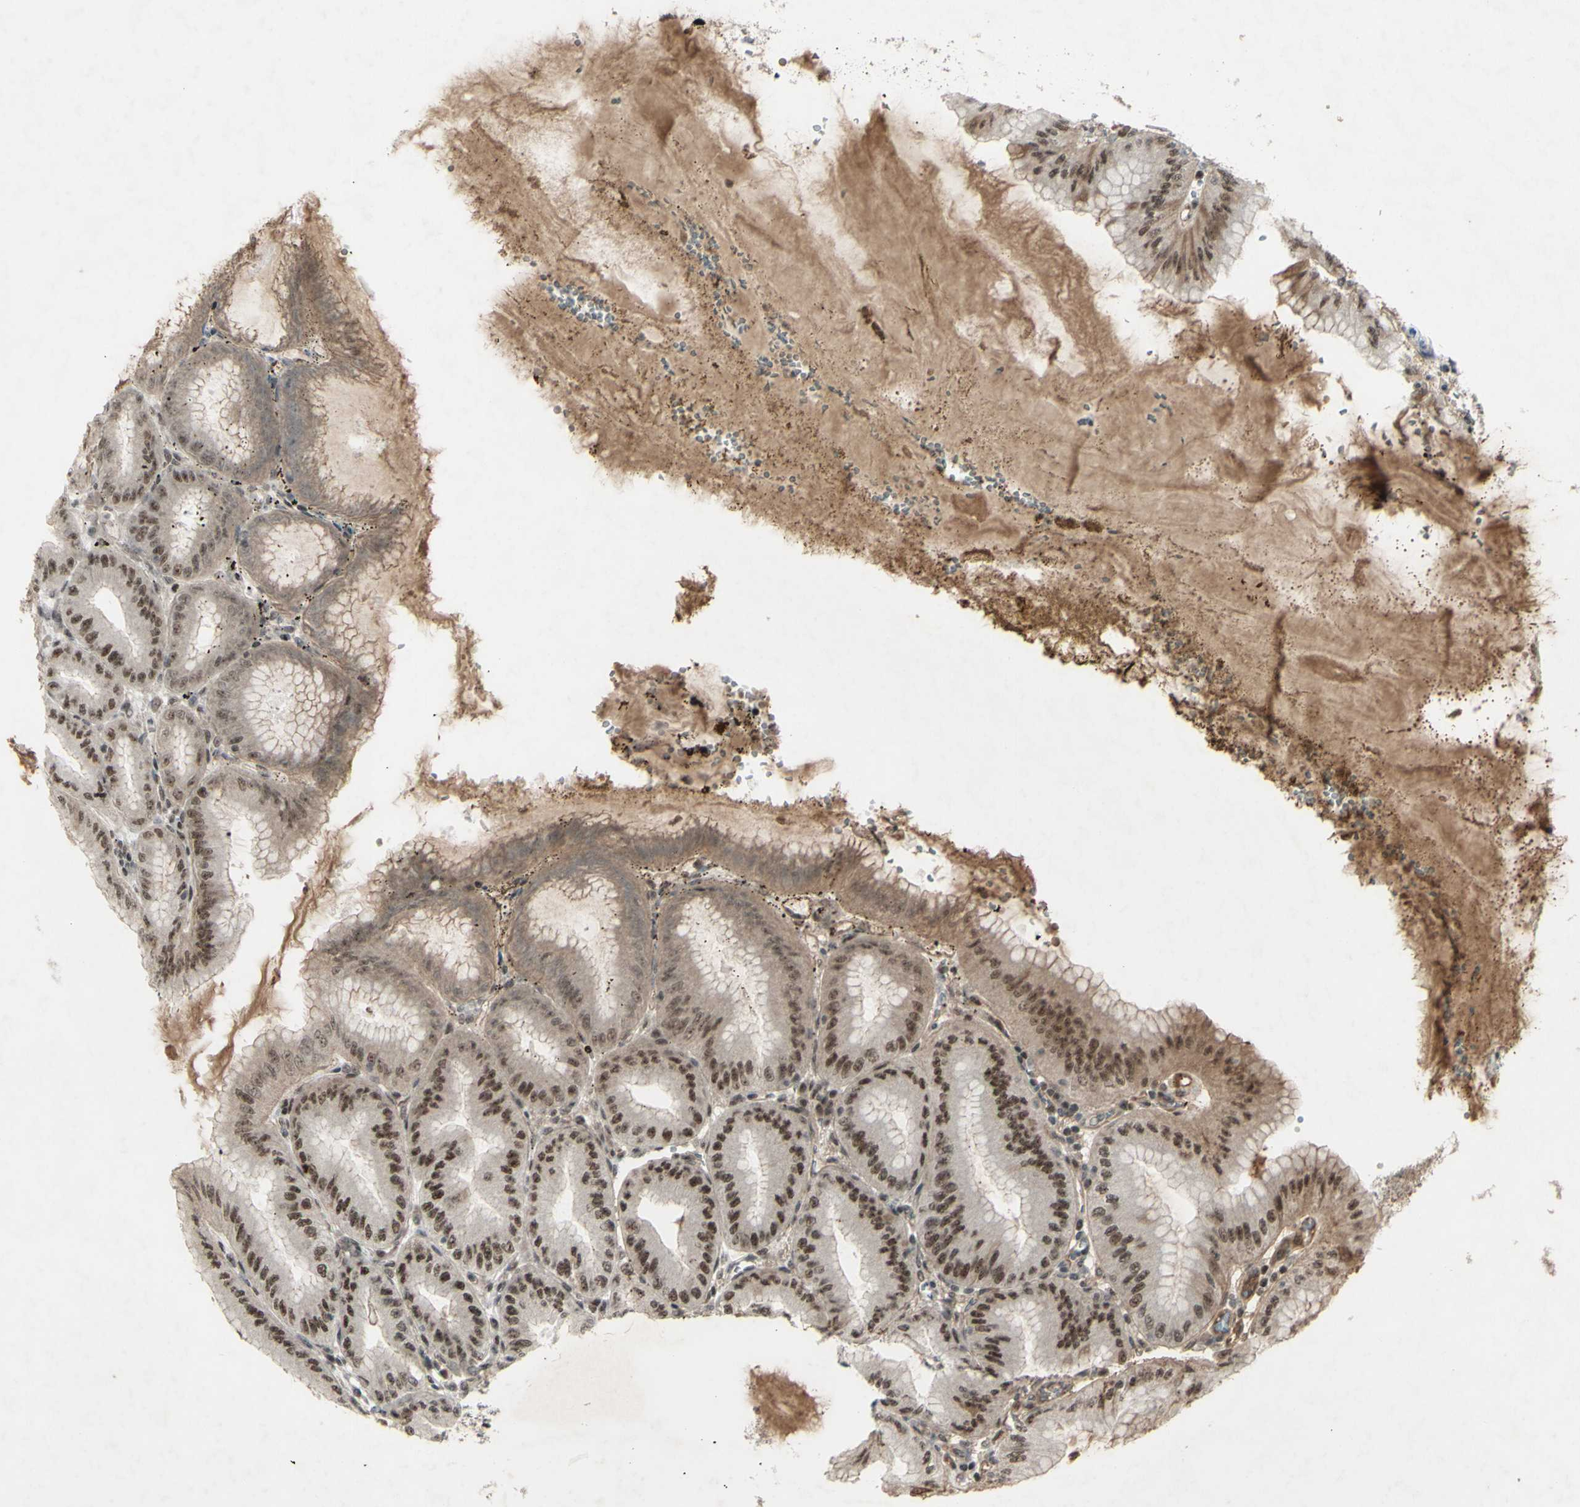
{"staining": {"intensity": "moderate", "quantity": ">75%", "location": "nuclear"}, "tissue": "stomach", "cell_type": "Glandular cells", "image_type": "normal", "snomed": [{"axis": "morphology", "description": "Normal tissue, NOS"}, {"axis": "topography", "description": "Stomach, lower"}], "caption": "IHC of benign human stomach shows medium levels of moderate nuclear staining in approximately >75% of glandular cells. (Stains: DAB (3,3'-diaminobenzidine) in brown, nuclei in blue, Microscopy: brightfield microscopy at high magnification).", "gene": "SNW1", "patient": {"sex": "male", "age": 71}}